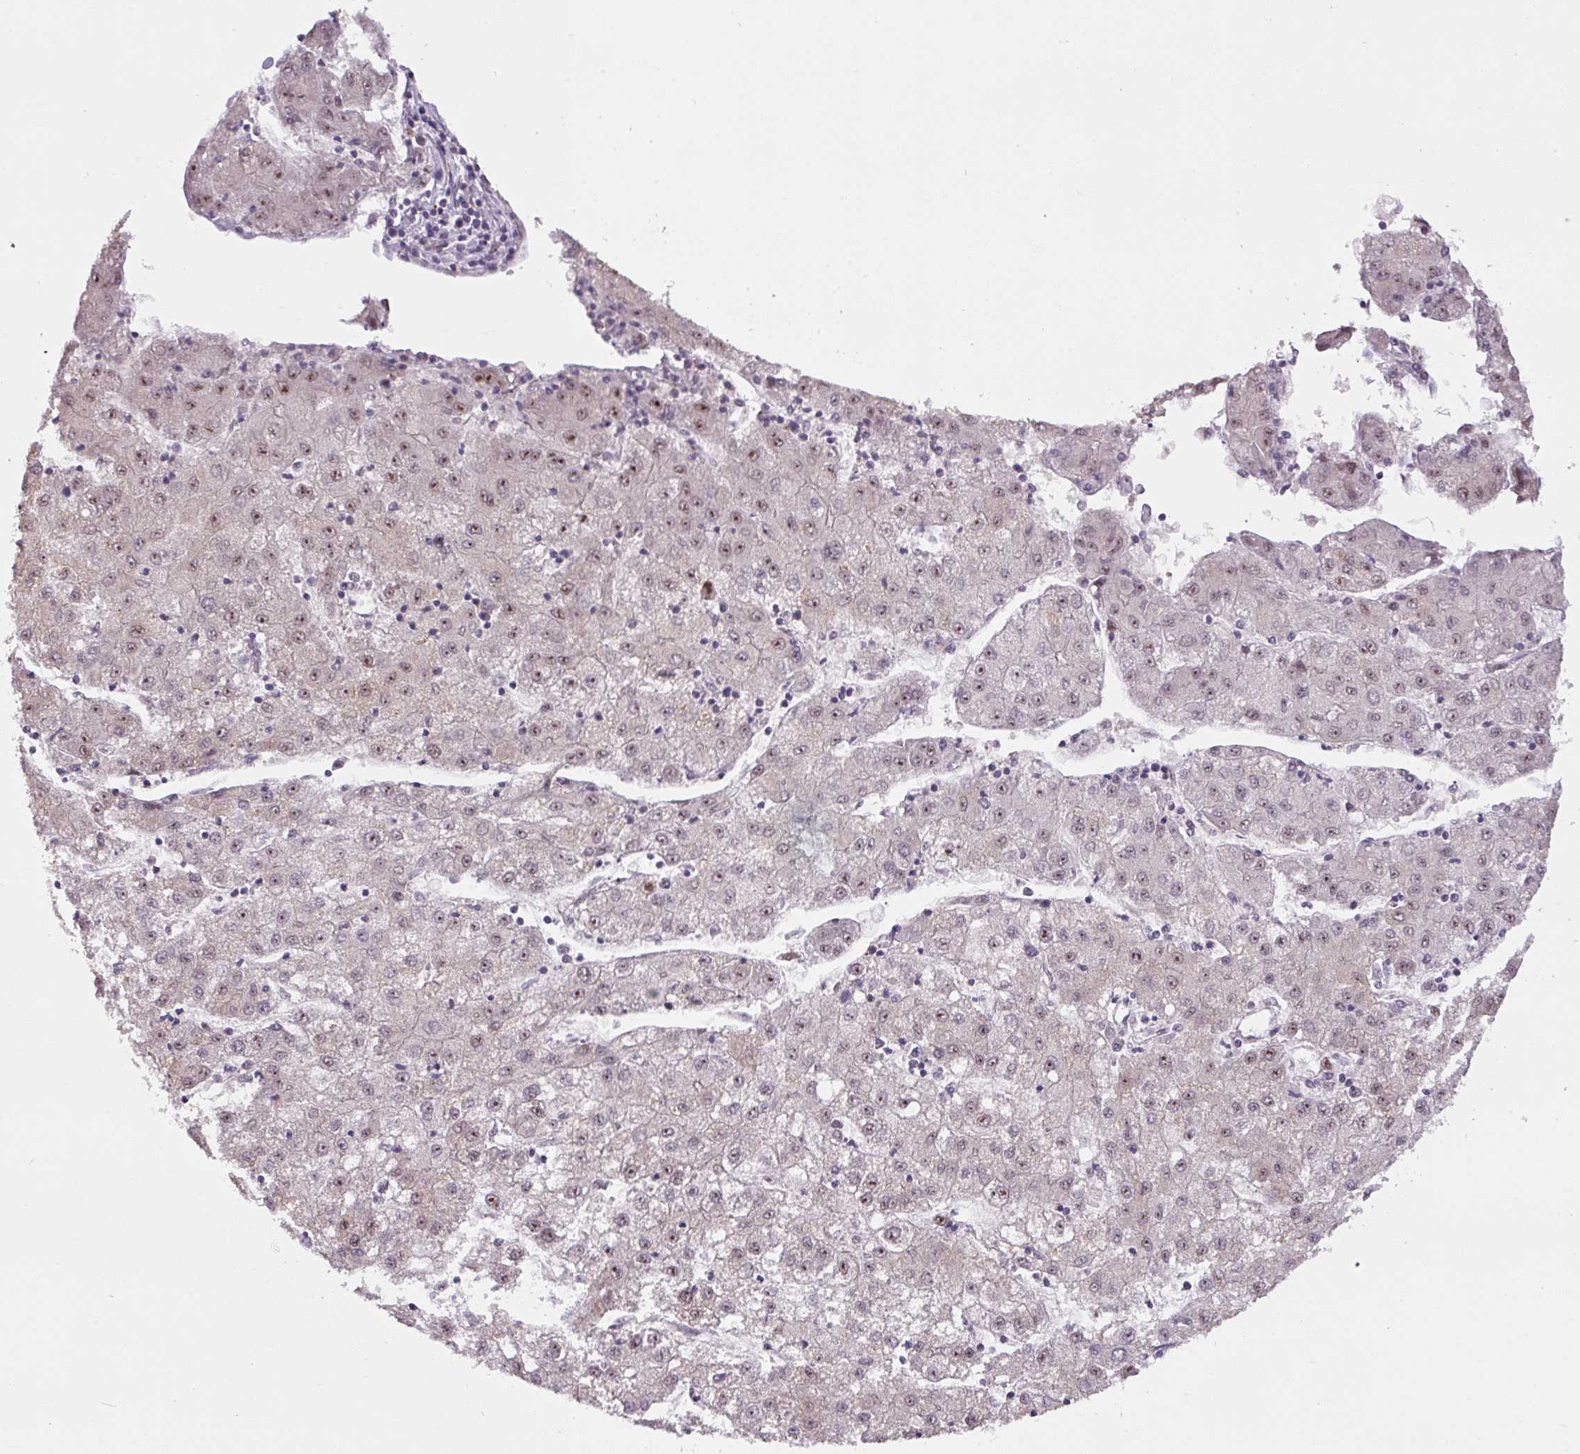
{"staining": {"intensity": "weak", "quantity": "25%-75%", "location": "nuclear"}, "tissue": "liver cancer", "cell_type": "Tumor cells", "image_type": "cancer", "snomed": [{"axis": "morphology", "description": "Carcinoma, Hepatocellular, NOS"}, {"axis": "topography", "description": "Liver"}], "caption": "The immunohistochemical stain highlights weak nuclear expression in tumor cells of hepatocellular carcinoma (liver) tissue.", "gene": "TAF1A", "patient": {"sex": "male", "age": 72}}